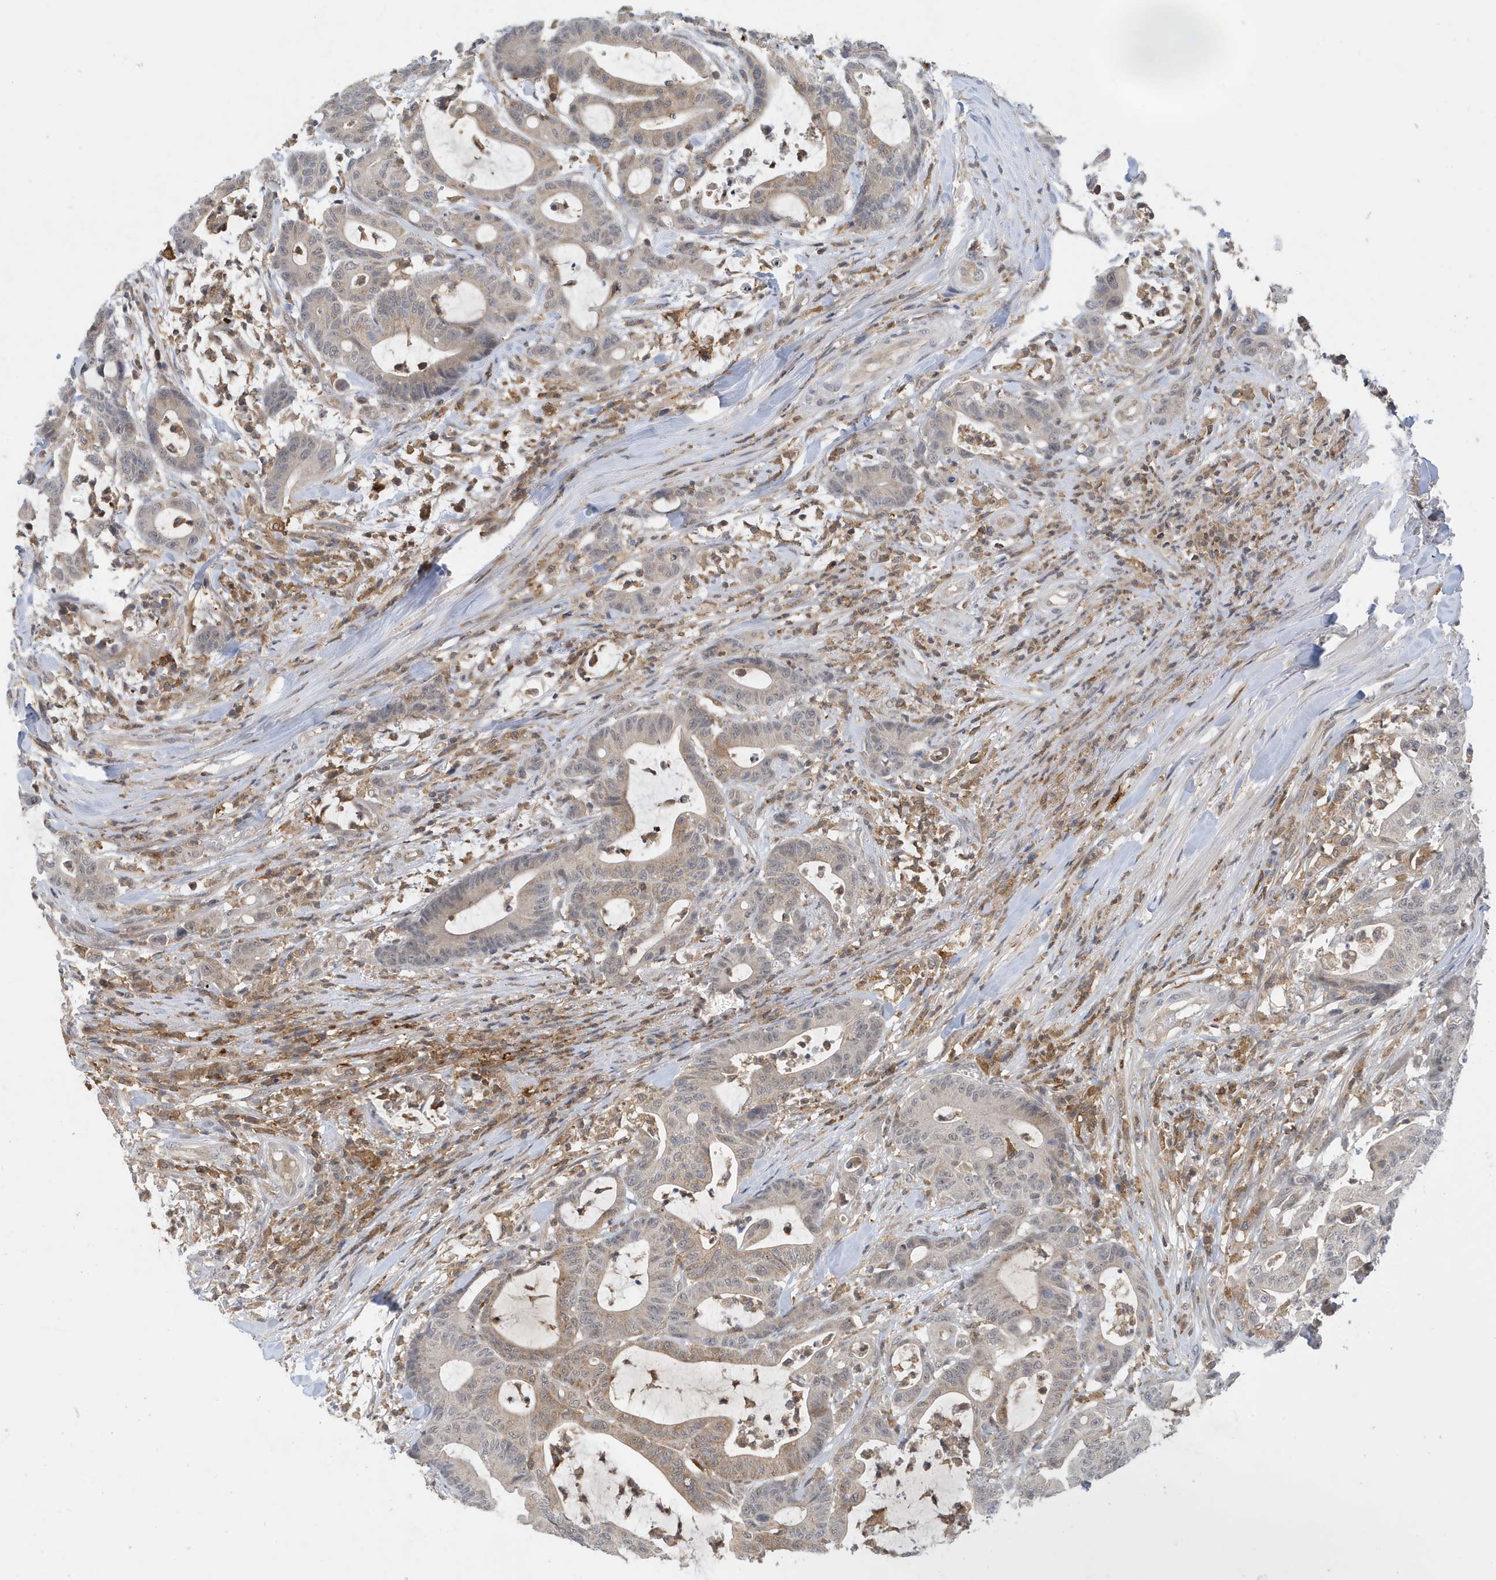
{"staining": {"intensity": "weak", "quantity": "25%-75%", "location": "cytoplasmic/membranous"}, "tissue": "colorectal cancer", "cell_type": "Tumor cells", "image_type": "cancer", "snomed": [{"axis": "morphology", "description": "Adenocarcinoma, NOS"}, {"axis": "topography", "description": "Colon"}], "caption": "This histopathology image reveals immunohistochemistry staining of colorectal adenocarcinoma, with low weak cytoplasmic/membranous positivity in about 25%-75% of tumor cells.", "gene": "NSUN3", "patient": {"sex": "female", "age": 84}}